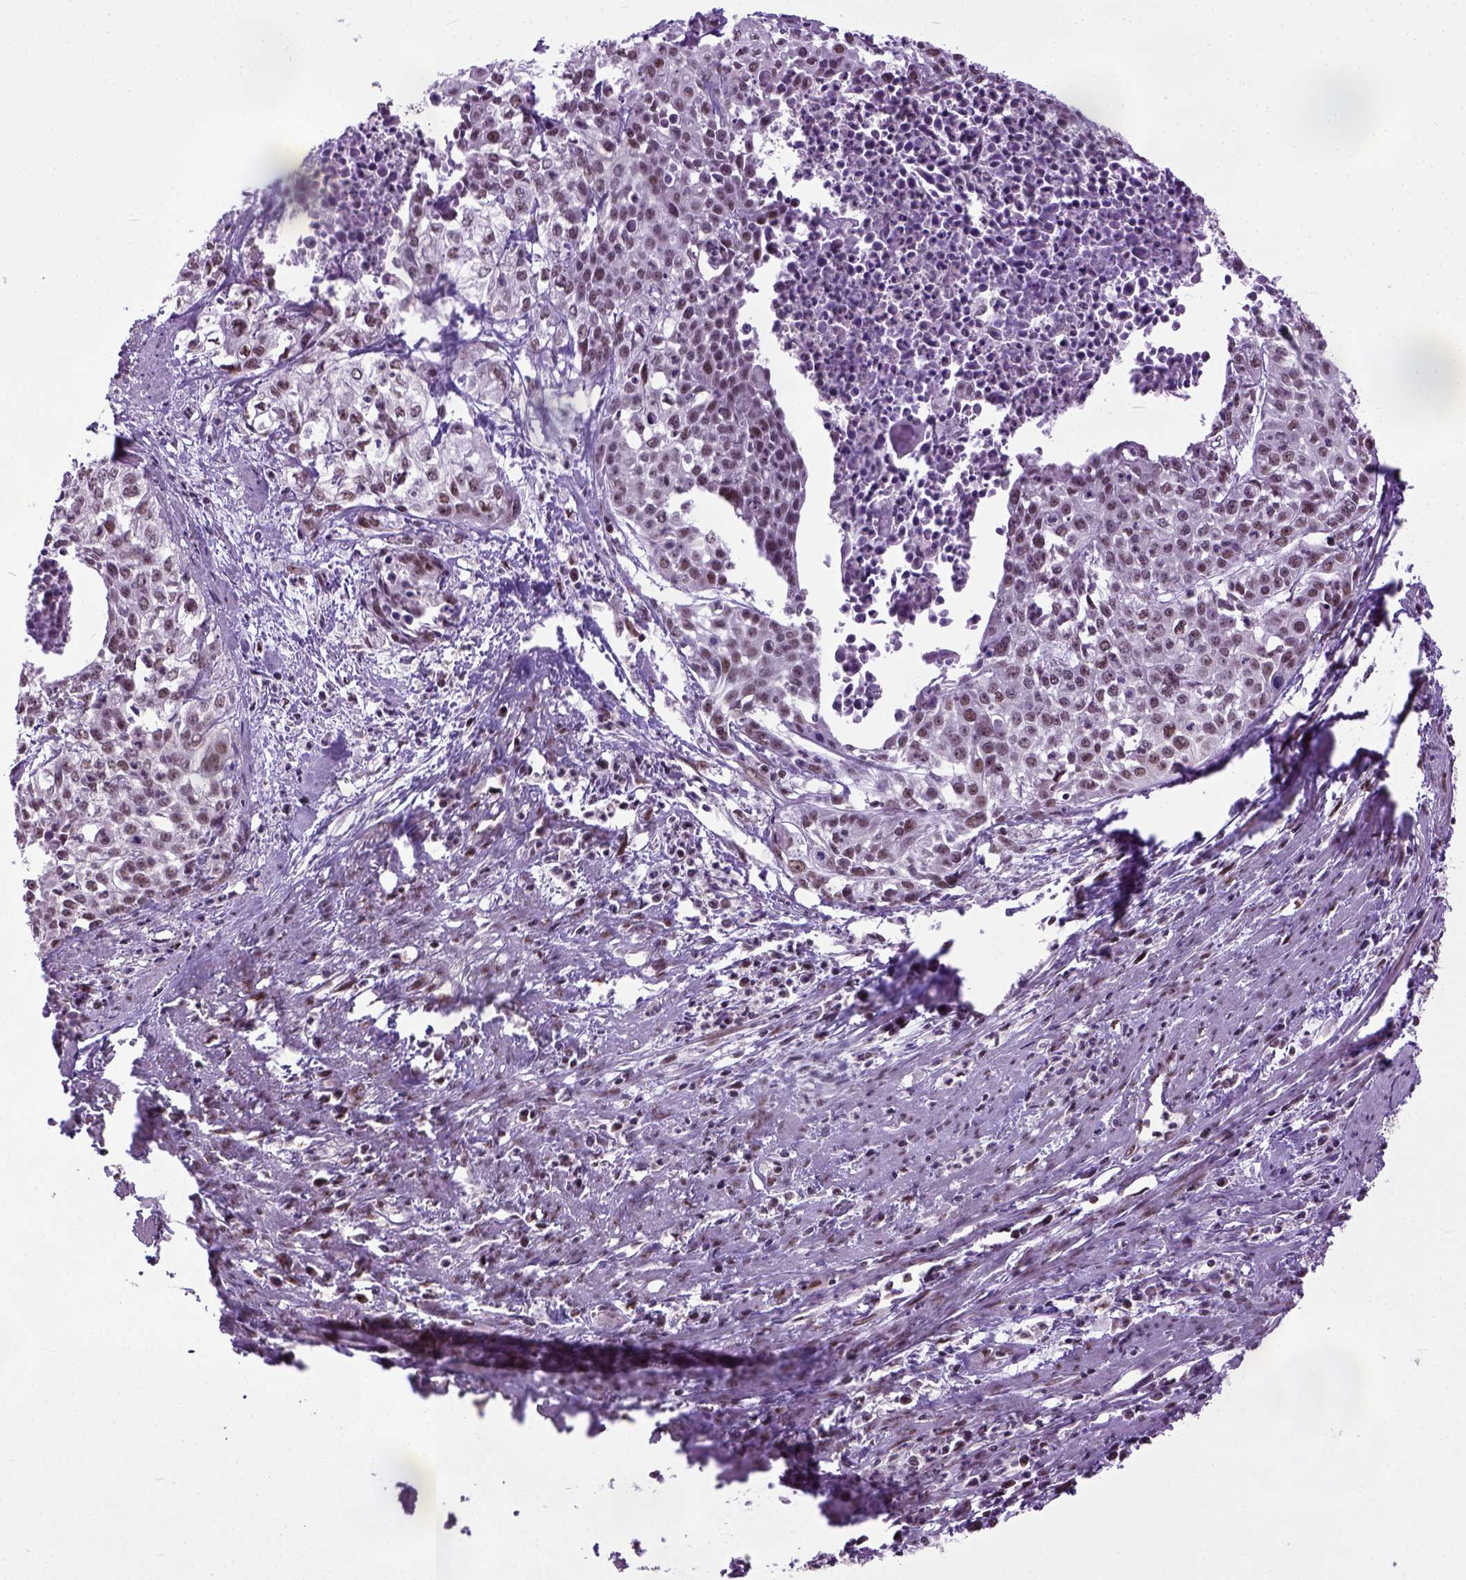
{"staining": {"intensity": "moderate", "quantity": ">75%", "location": "nuclear"}, "tissue": "cervical cancer", "cell_type": "Tumor cells", "image_type": "cancer", "snomed": [{"axis": "morphology", "description": "Squamous cell carcinoma, NOS"}, {"axis": "topography", "description": "Cervix"}], "caption": "An immunohistochemistry histopathology image of neoplastic tissue is shown. Protein staining in brown highlights moderate nuclear positivity in squamous cell carcinoma (cervical) within tumor cells.", "gene": "UBA3", "patient": {"sex": "female", "age": 39}}